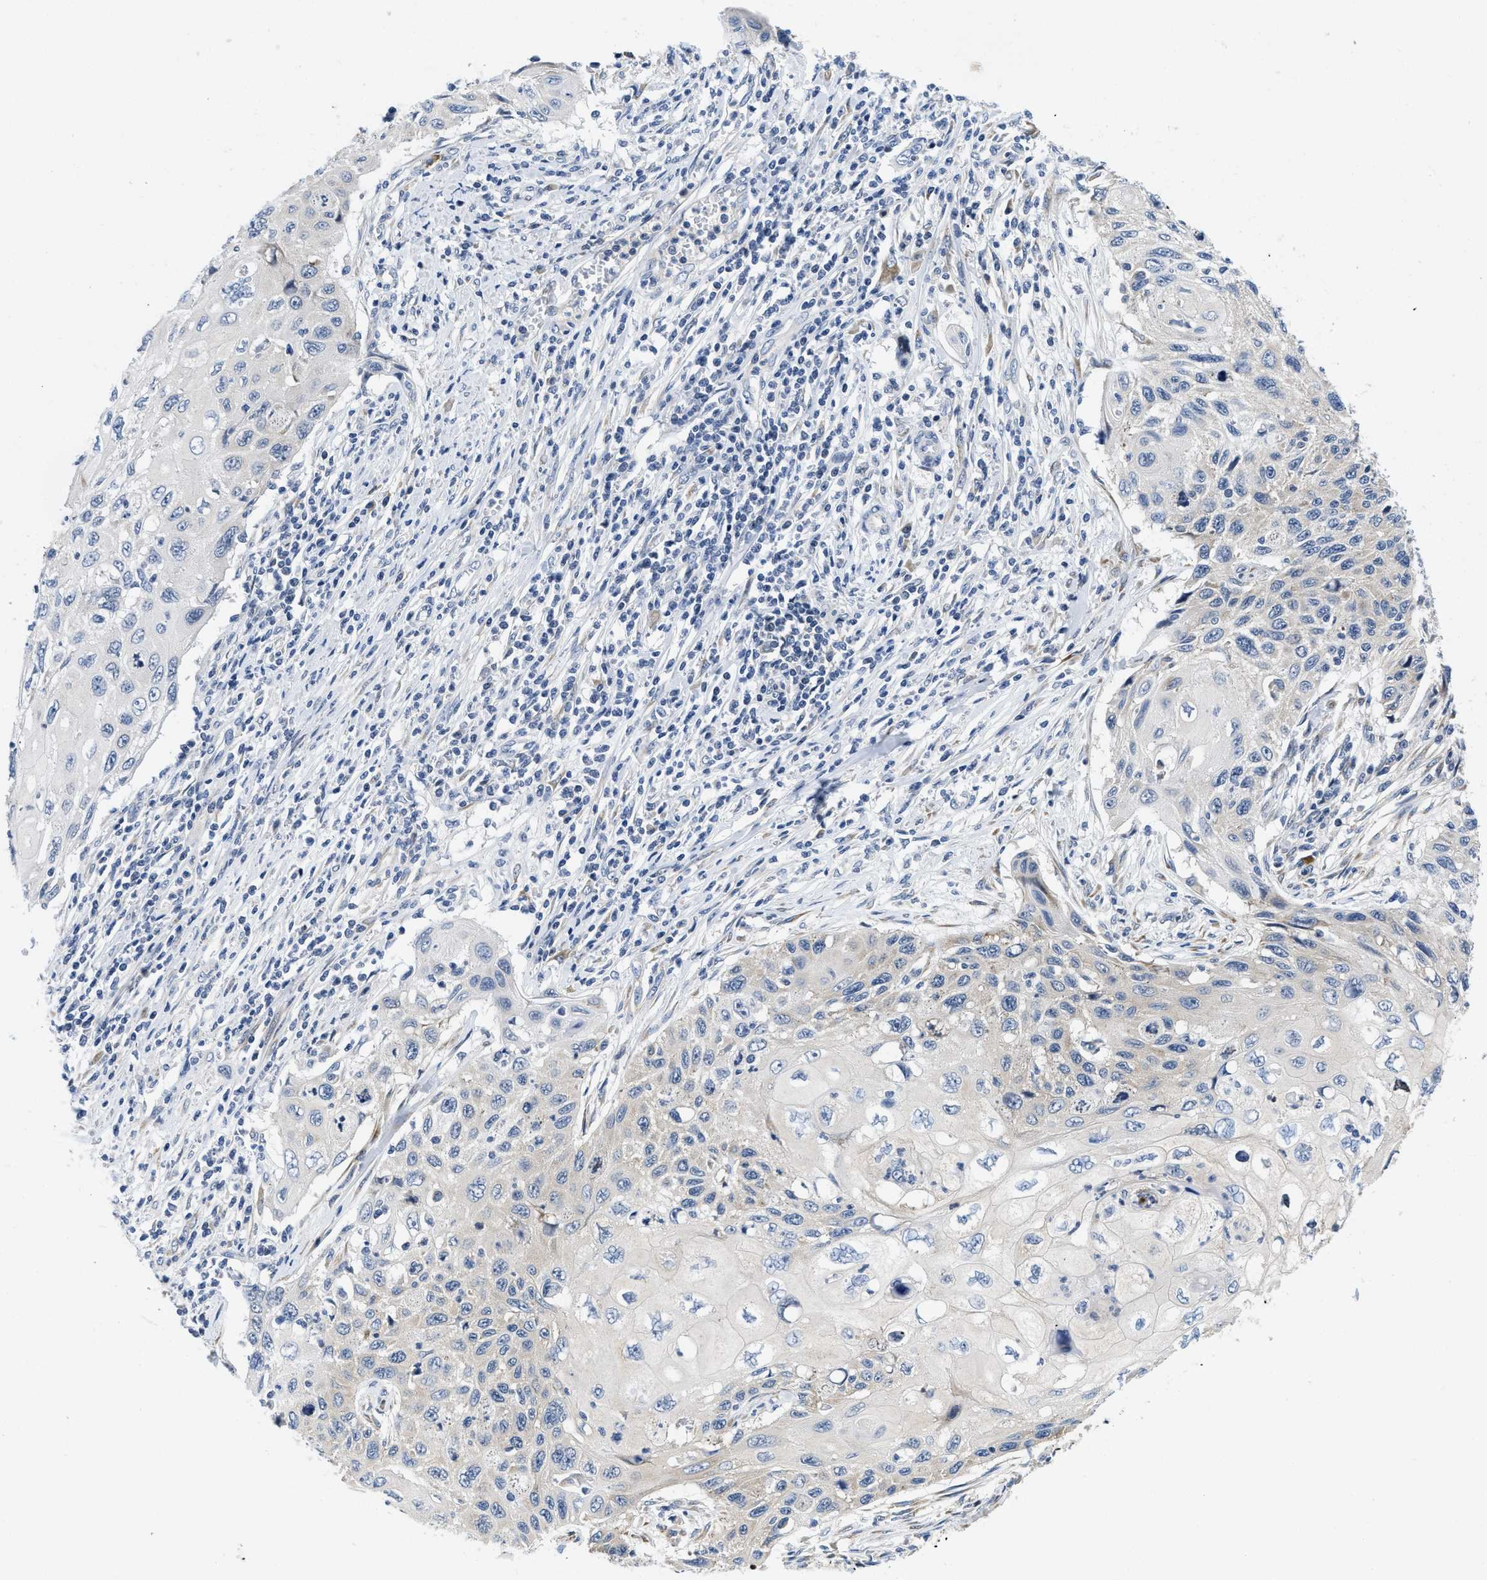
{"staining": {"intensity": "negative", "quantity": "none", "location": "none"}, "tissue": "cervical cancer", "cell_type": "Tumor cells", "image_type": "cancer", "snomed": [{"axis": "morphology", "description": "Squamous cell carcinoma, NOS"}, {"axis": "topography", "description": "Cervix"}], "caption": "Micrograph shows no protein expression in tumor cells of cervical cancer (squamous cell carcinoma) tissue.", "gene": "IKBKE", "patient": {"sex": "female", "age": 70}}